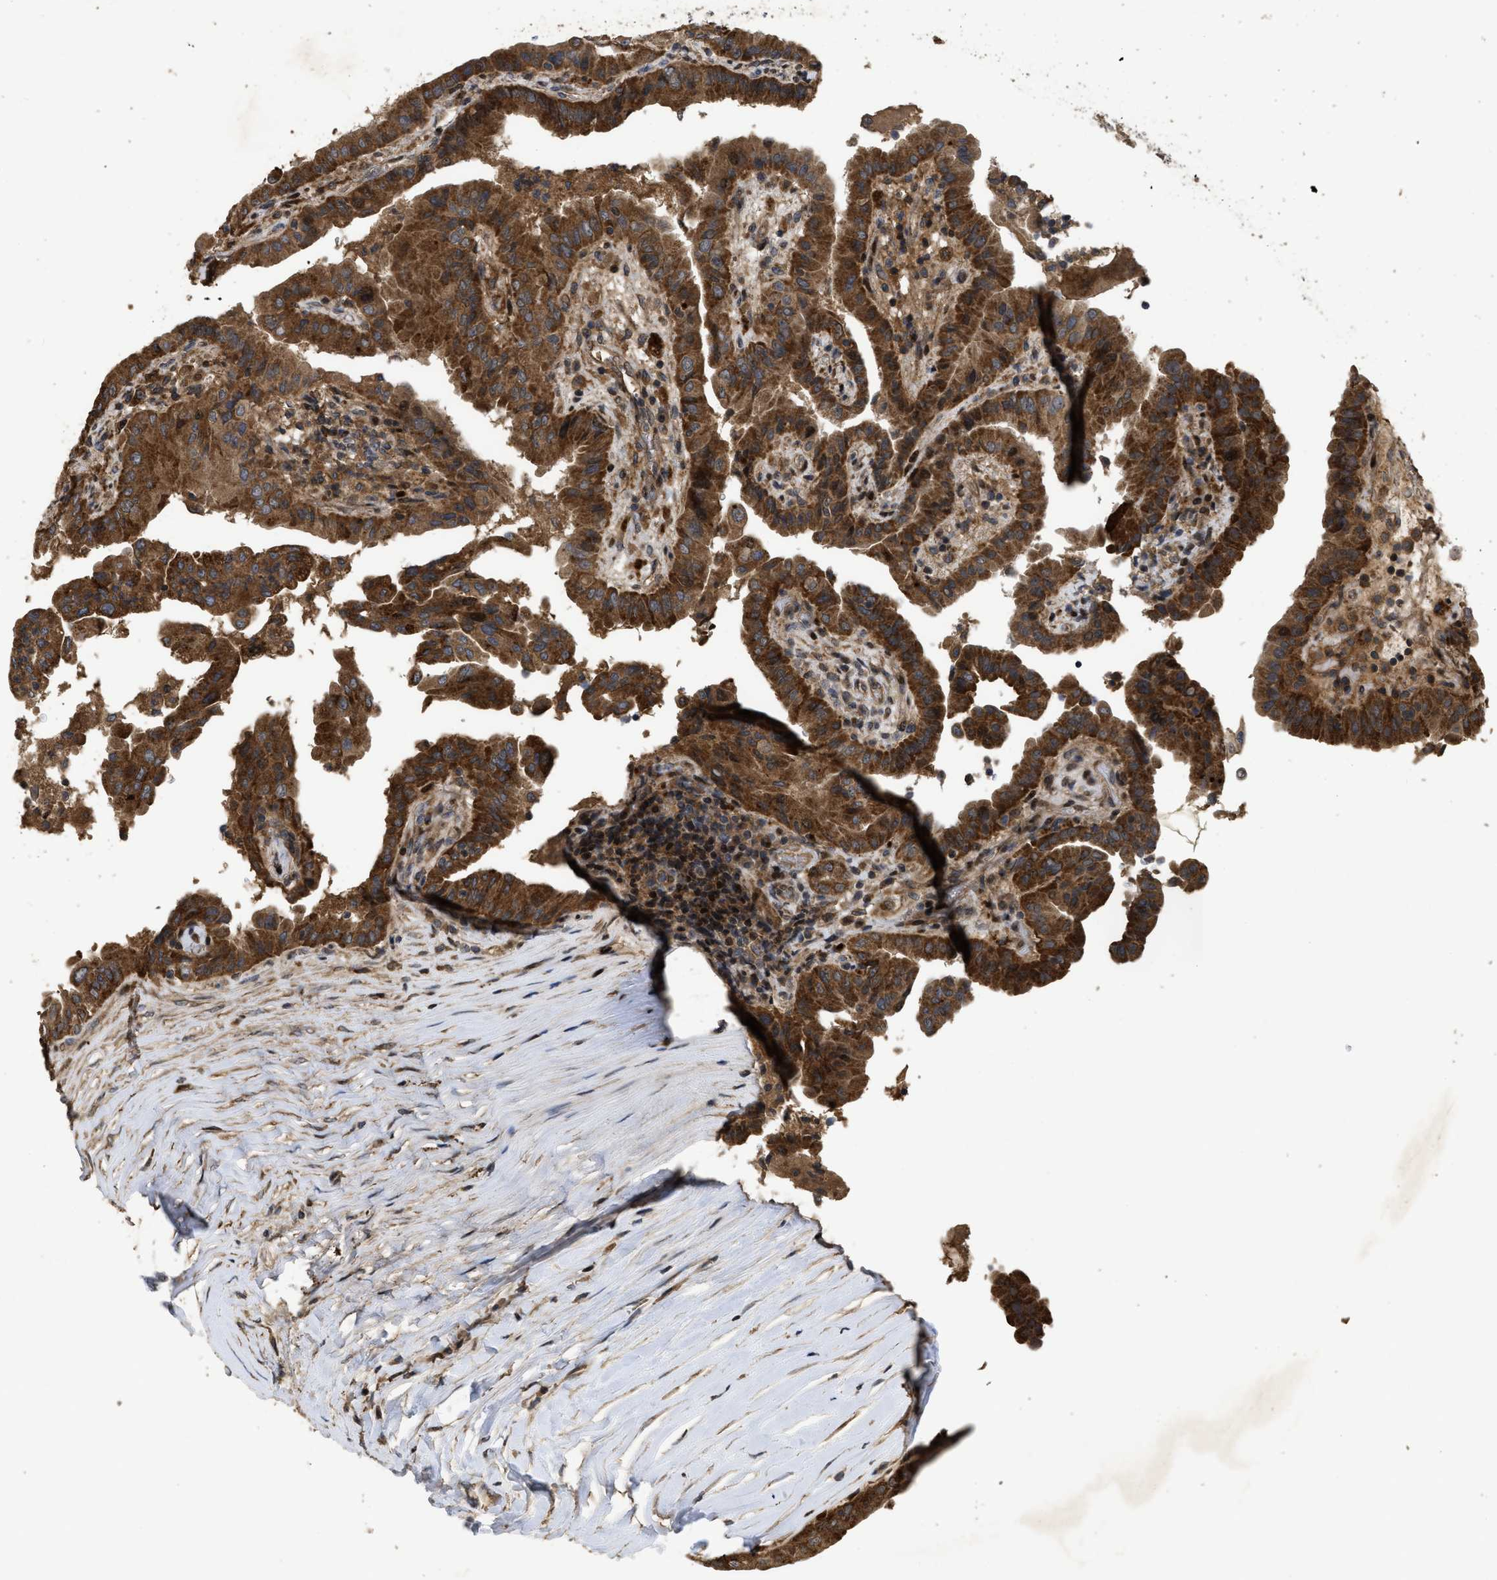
{"staining": {"intensity": "strong", "quantity": ">75%", "location": "cytoplasmic/membranous"}, "tissue": "thyroid cancer", "cell_type": "Tumor cells", "image_type": "cancer", "snomed": [{"axis": "morphology", "description": "Papillary adenocarcinoma, NOS"}, {"axis": "topography", "description": "Thyroid gland"}], "caption": "Thyroid papillary adenocarcinoma stained with a protein marker exhibits strong staining in tumor cells.", "gene": "CBR3", "patient": {"sex": "male", "age": 33}}